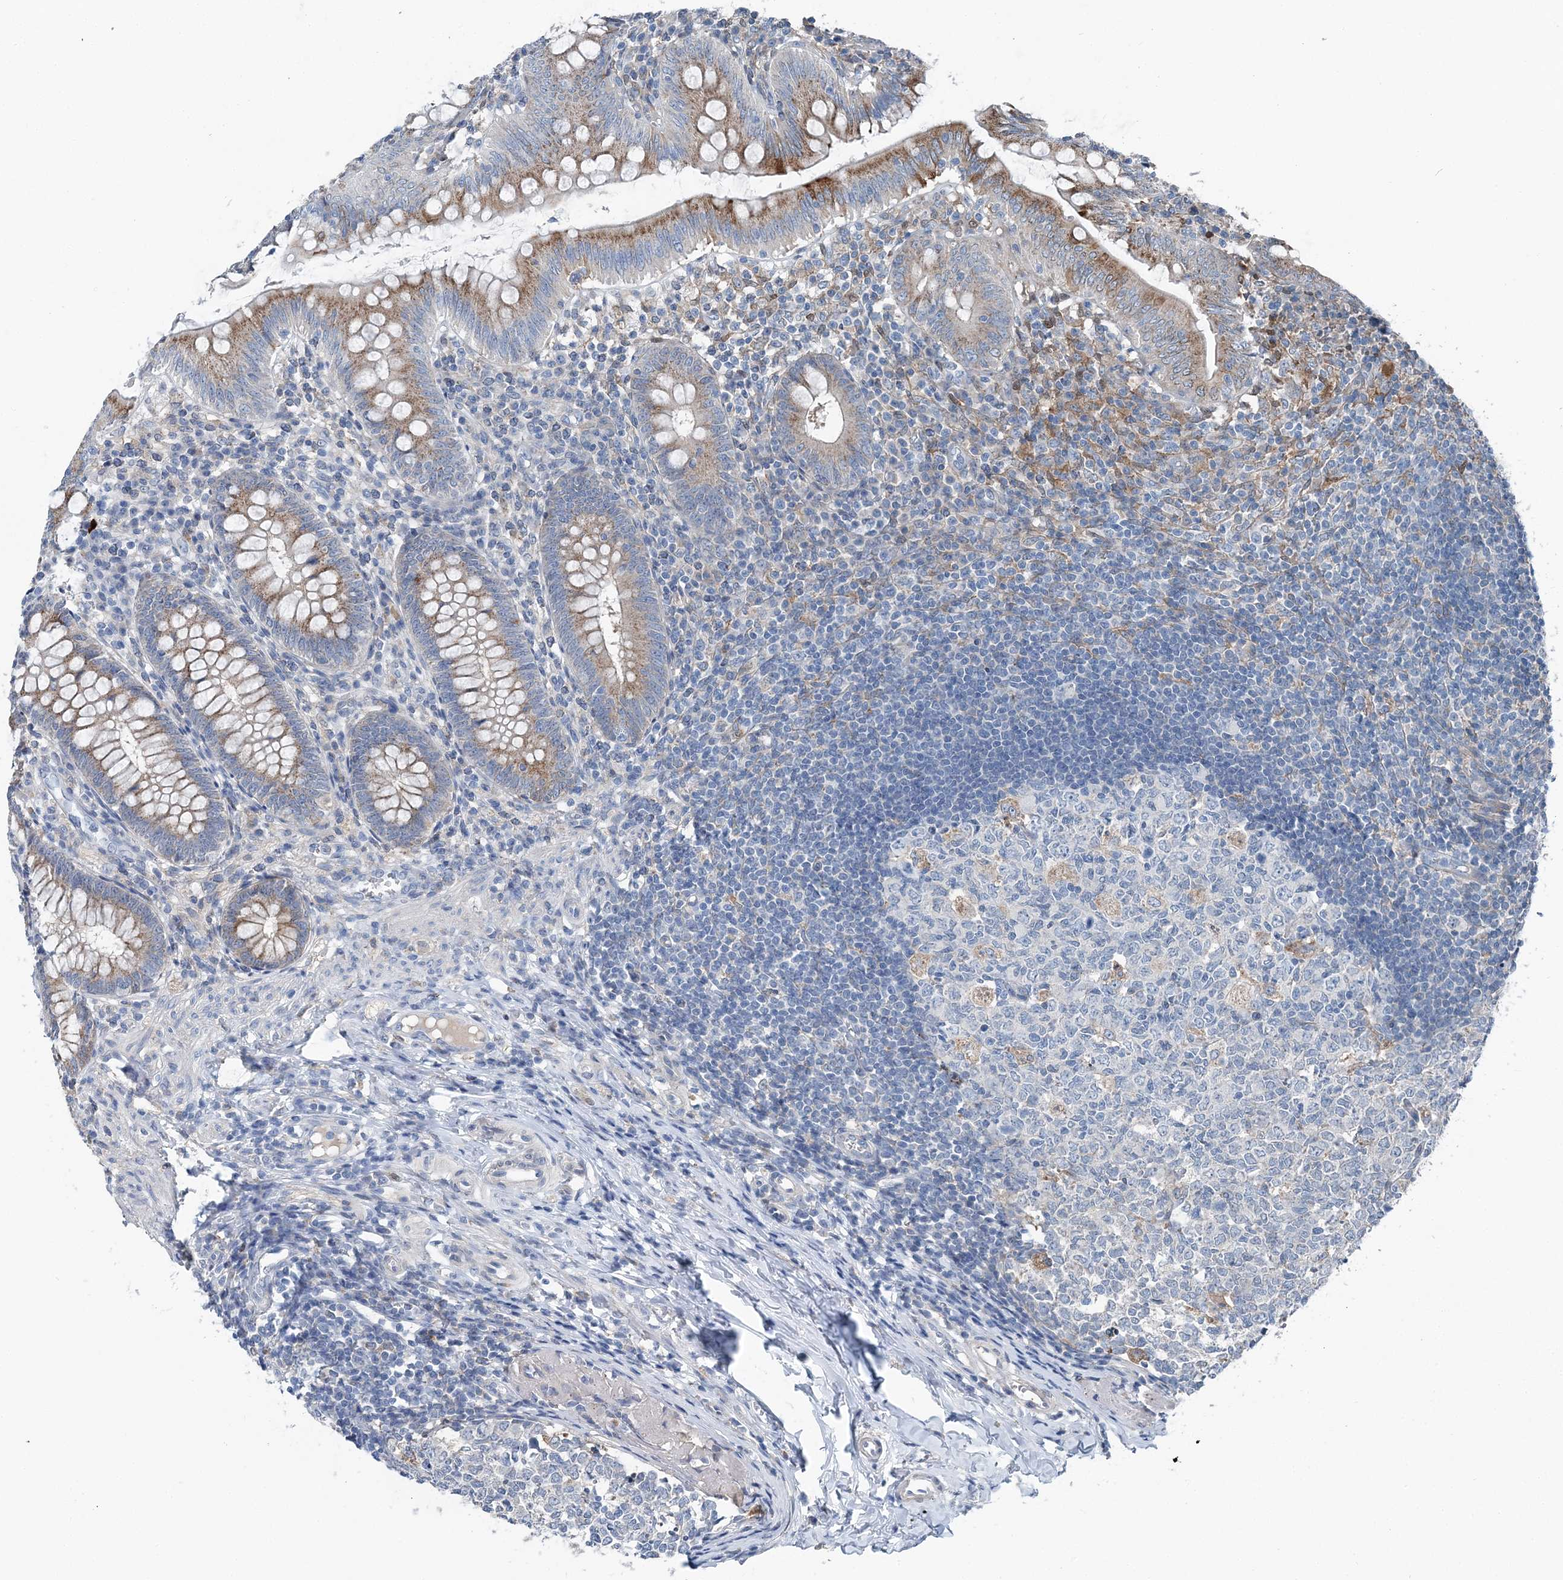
{"staining": {"intensity": "moderate", "quantity": "25%-75%", "location": "cytoplasmic/membranous"}, "tissue": "appendix", "cell_type": "Glandular cells", "image_type": "normal", "snomed": [{"axis": "morphology", "description": "Normal tissue, NOS"}, {"axis": "topography", "description": "Appendix"}], "caption": "A micrograph showing moderate cytoplasmic/membranous staining in about 25%-75% of glandular cells in normal appendix, as visualized by brown immunohistochemical staining.", "gene": "SPOPL", "patient": {"sex": "male", "age": 14}}